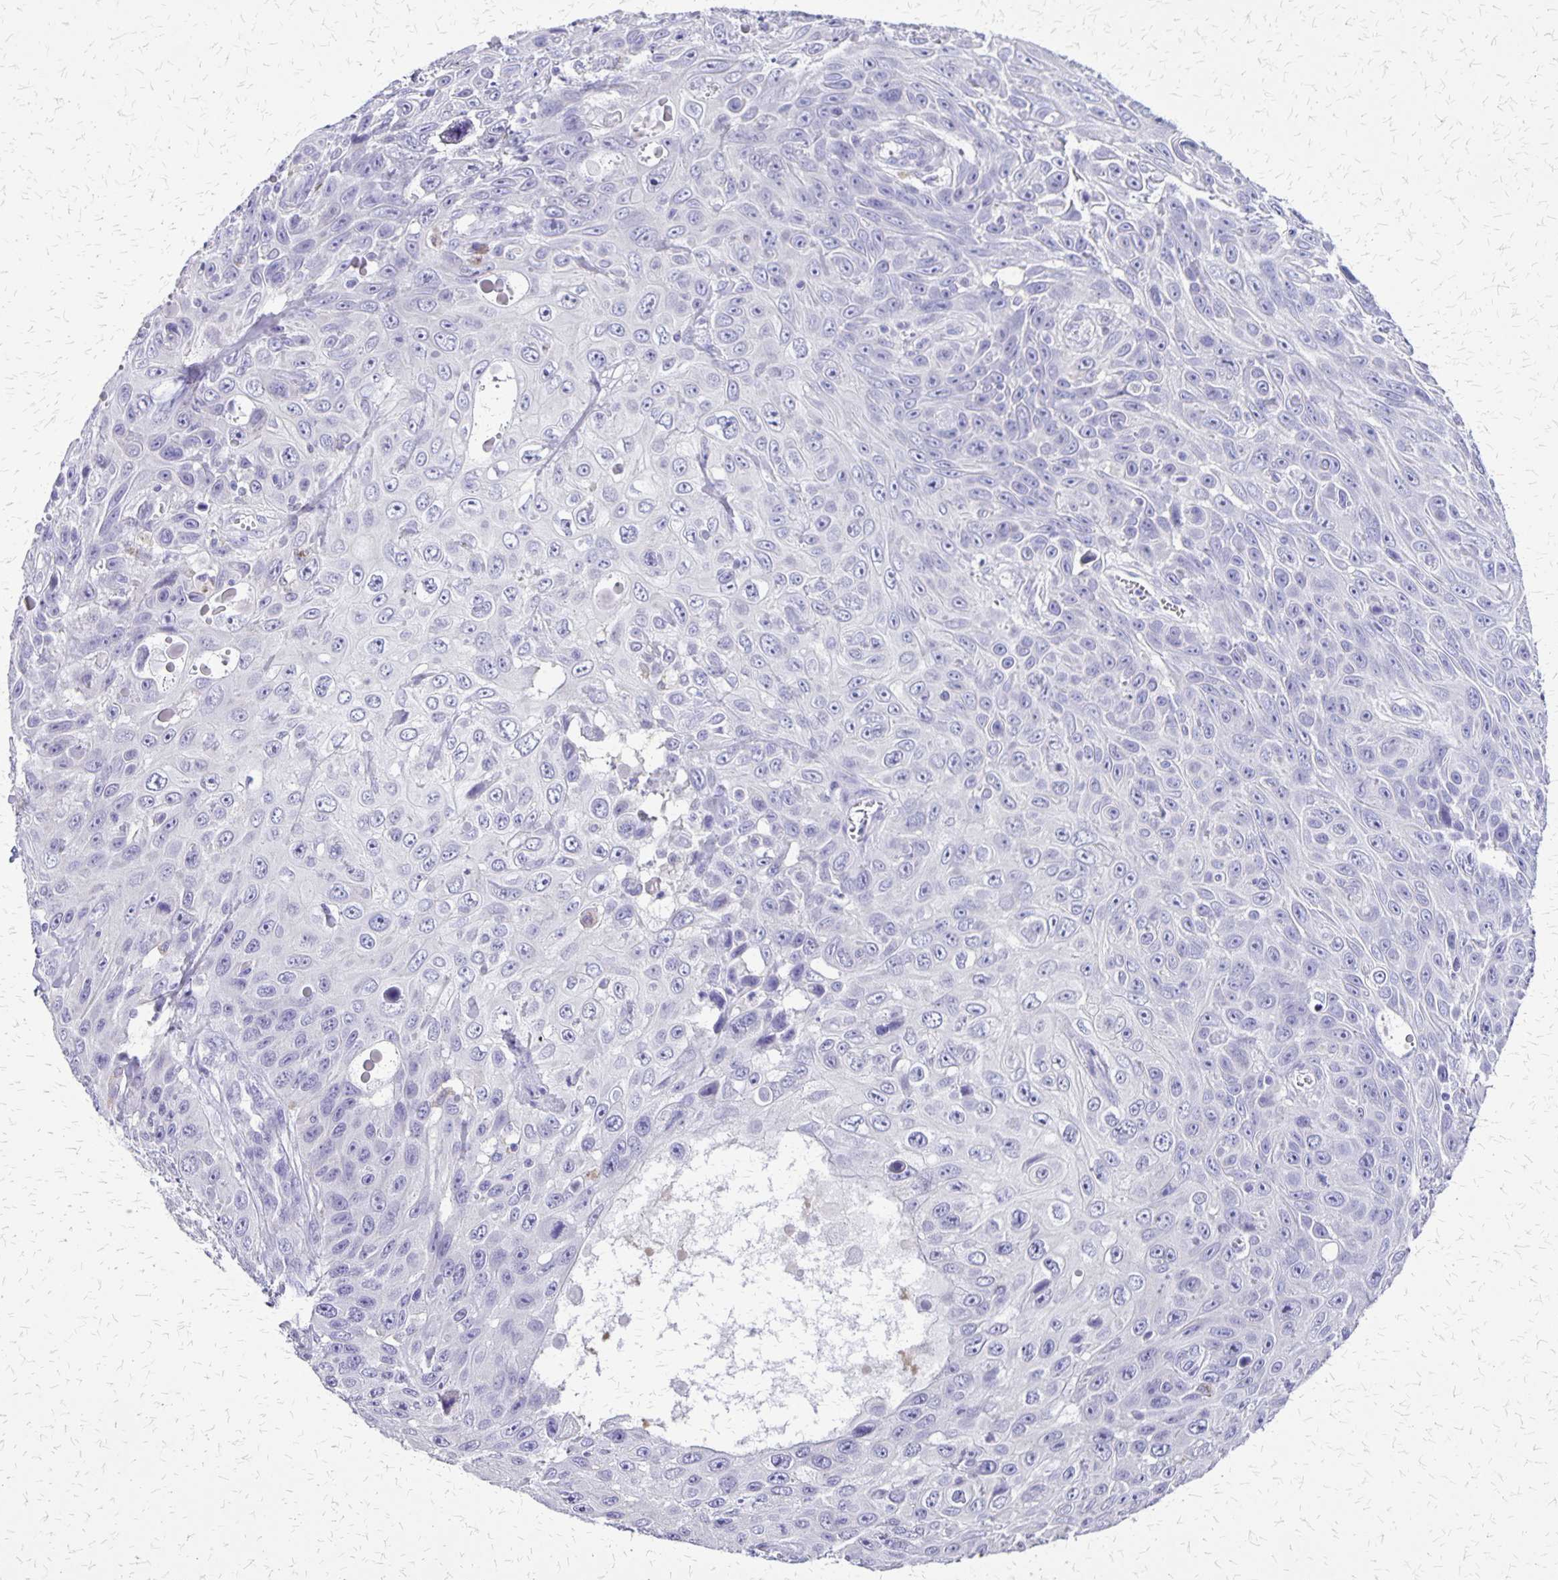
{"staining": {"intensity": "negative", "quantity": "none", "location": "none"}, "tissue": "skin cancer", "cell_type": "Tumor cells", "image_type": "cancer", "snomed": [{"axis": "morphology", "description": "Squamous cell carcinoma, NOS"}, {"axis": "topography", "description": "Skin"}], "caption": "An IHC histopathology image of squamous cell carcinoma (skin) is shown. There is no staining in tumor cells of squamous cell carcinoma (skin).", "gene": "SI", "patient": {"sex": "male", "age": 82}}